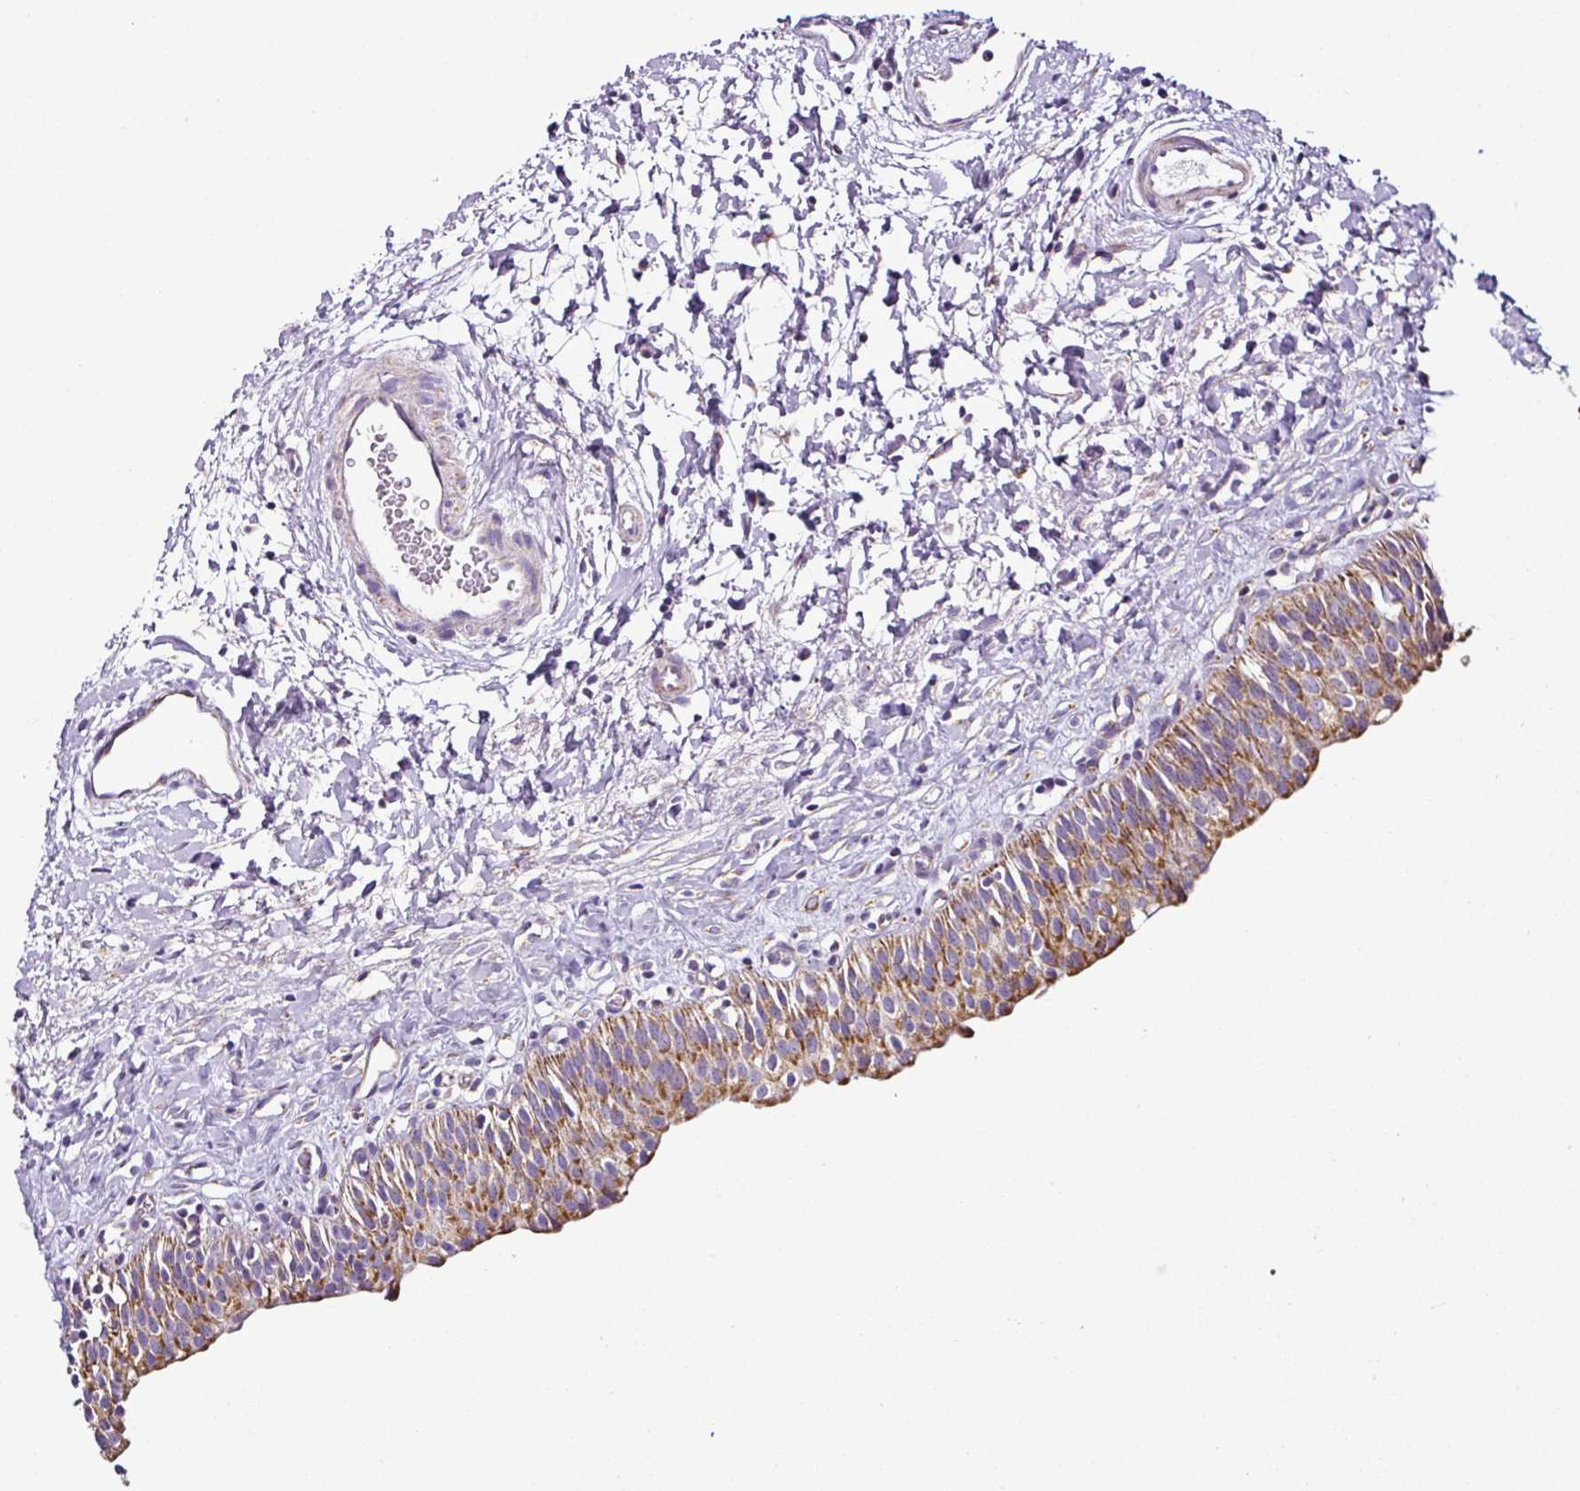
{"staining": {"intensity": "strong", "quantity": ">75%", "location": "cytoplasmic/membranous"}, "tissue": "urinary bladder", "cell_type": "Urothelial cells", "image_type": "normal", "snomed": [{"axis": "morphology", "description": "Normal tissue, NOS"}, {"axis": "topography", "description": "Urinary bladder"}], "caption": "Immunohistochemical staining of unremarkable urinary bladder reveals >75% levels of strong cytoplasmic/membranous protein expression in approximately >75% of urothelial cells. The staining was performed using DAB (3,3'-diaminobenzidine) to visualize the protein expression in brown, while the nuclei were stained in blue with hematoxylin (Magnification: 20x).", "gene": "DPAGT1", "patient": {"sex": "male", "age": 51}}